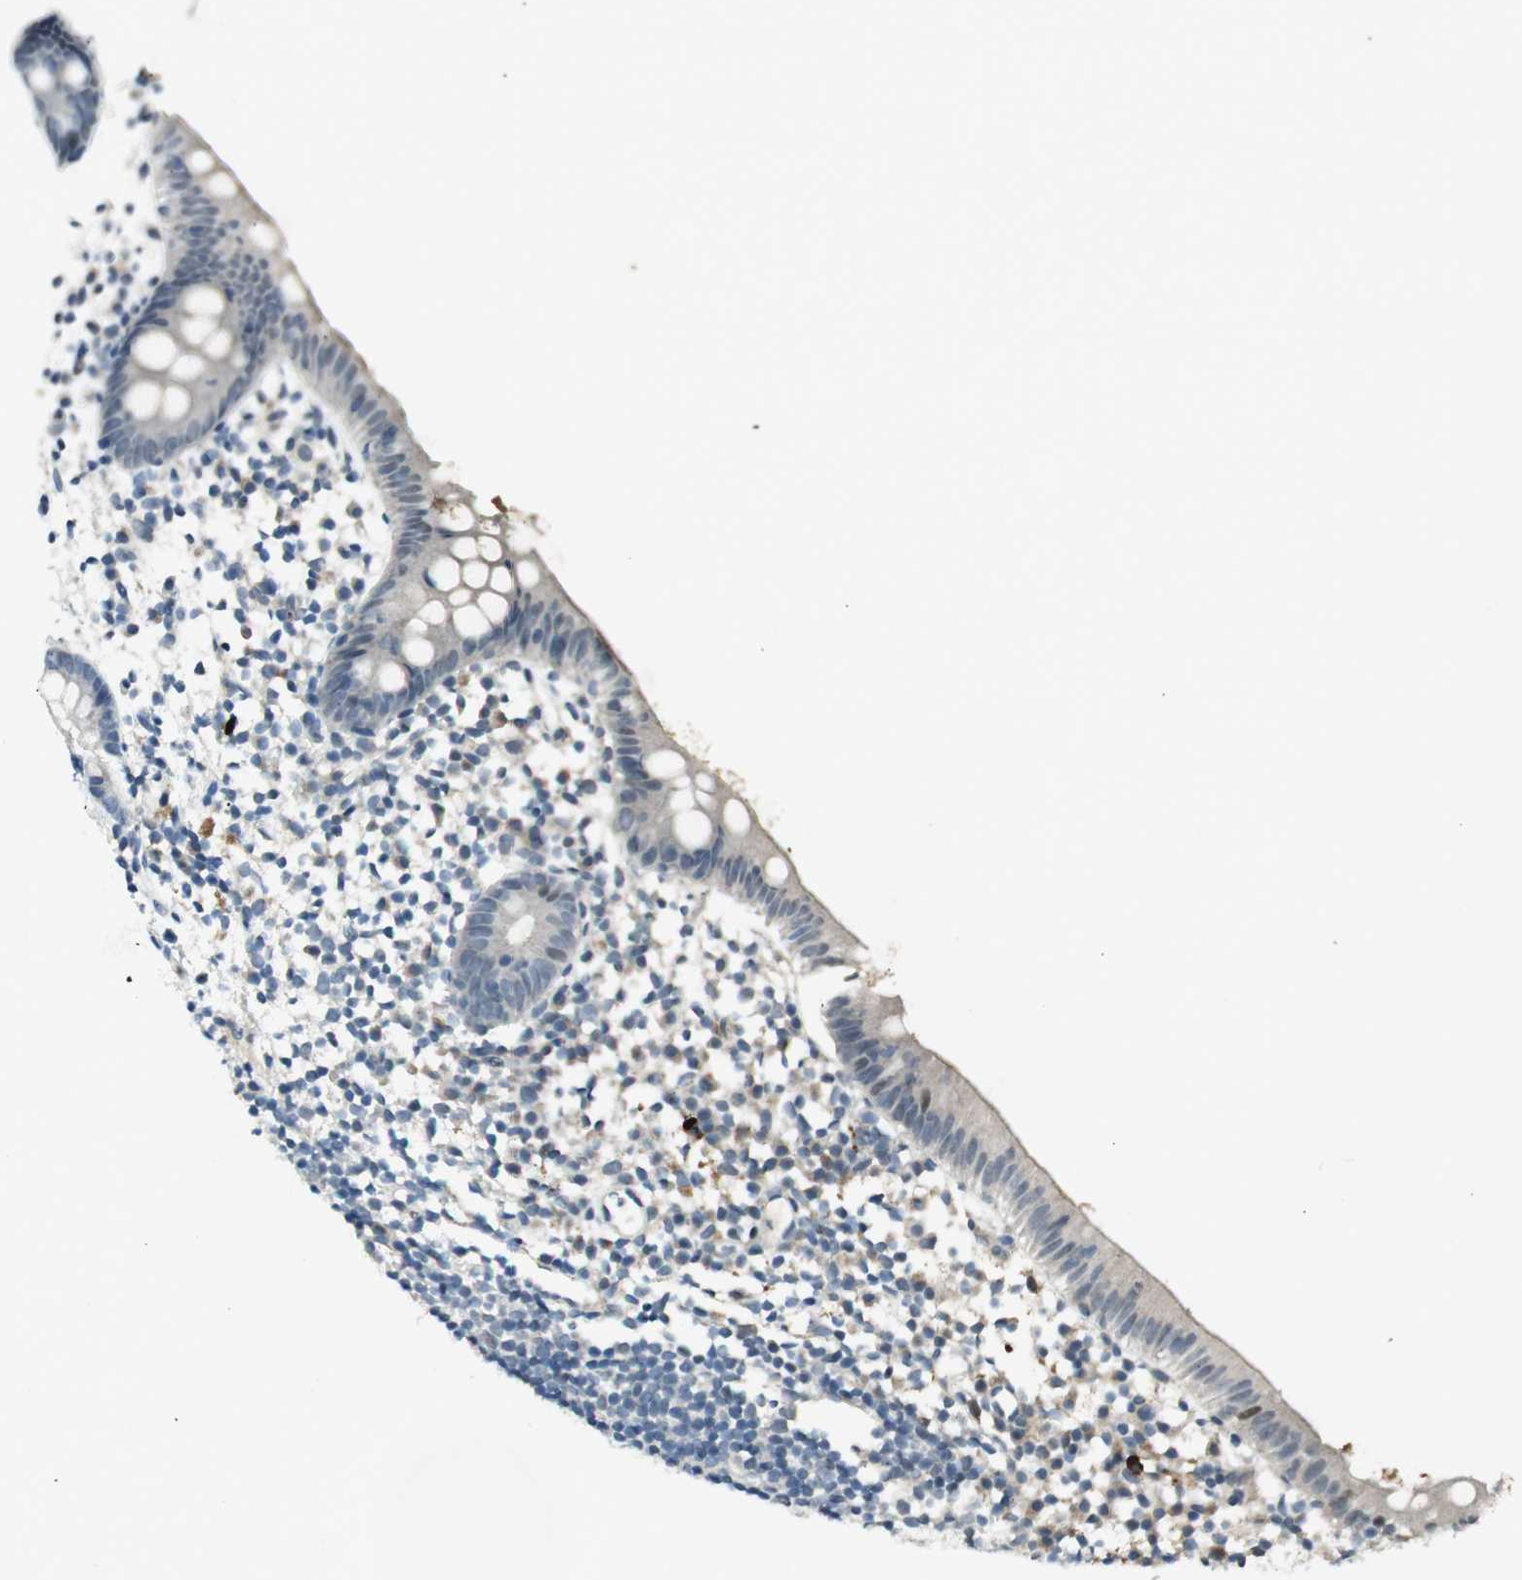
{"staining": {"intensity": "negative", "quantity": "none", "location": "none"}, "tissue": "appendix", "cell_type": "Glandular cells", "image_type": "normal", "snomed": [{"axis": "morphology", "description": "Normal tissue, NOS"}, {"axis": "topography", "description": "Appendix"}], "caption": "IHC micrograph of unremarkable appendix stained for a protein (brown), which shows no staining in glandular cells.", "gene": "PCDHB15", "patient": {"sex": "female", "age": 20}}